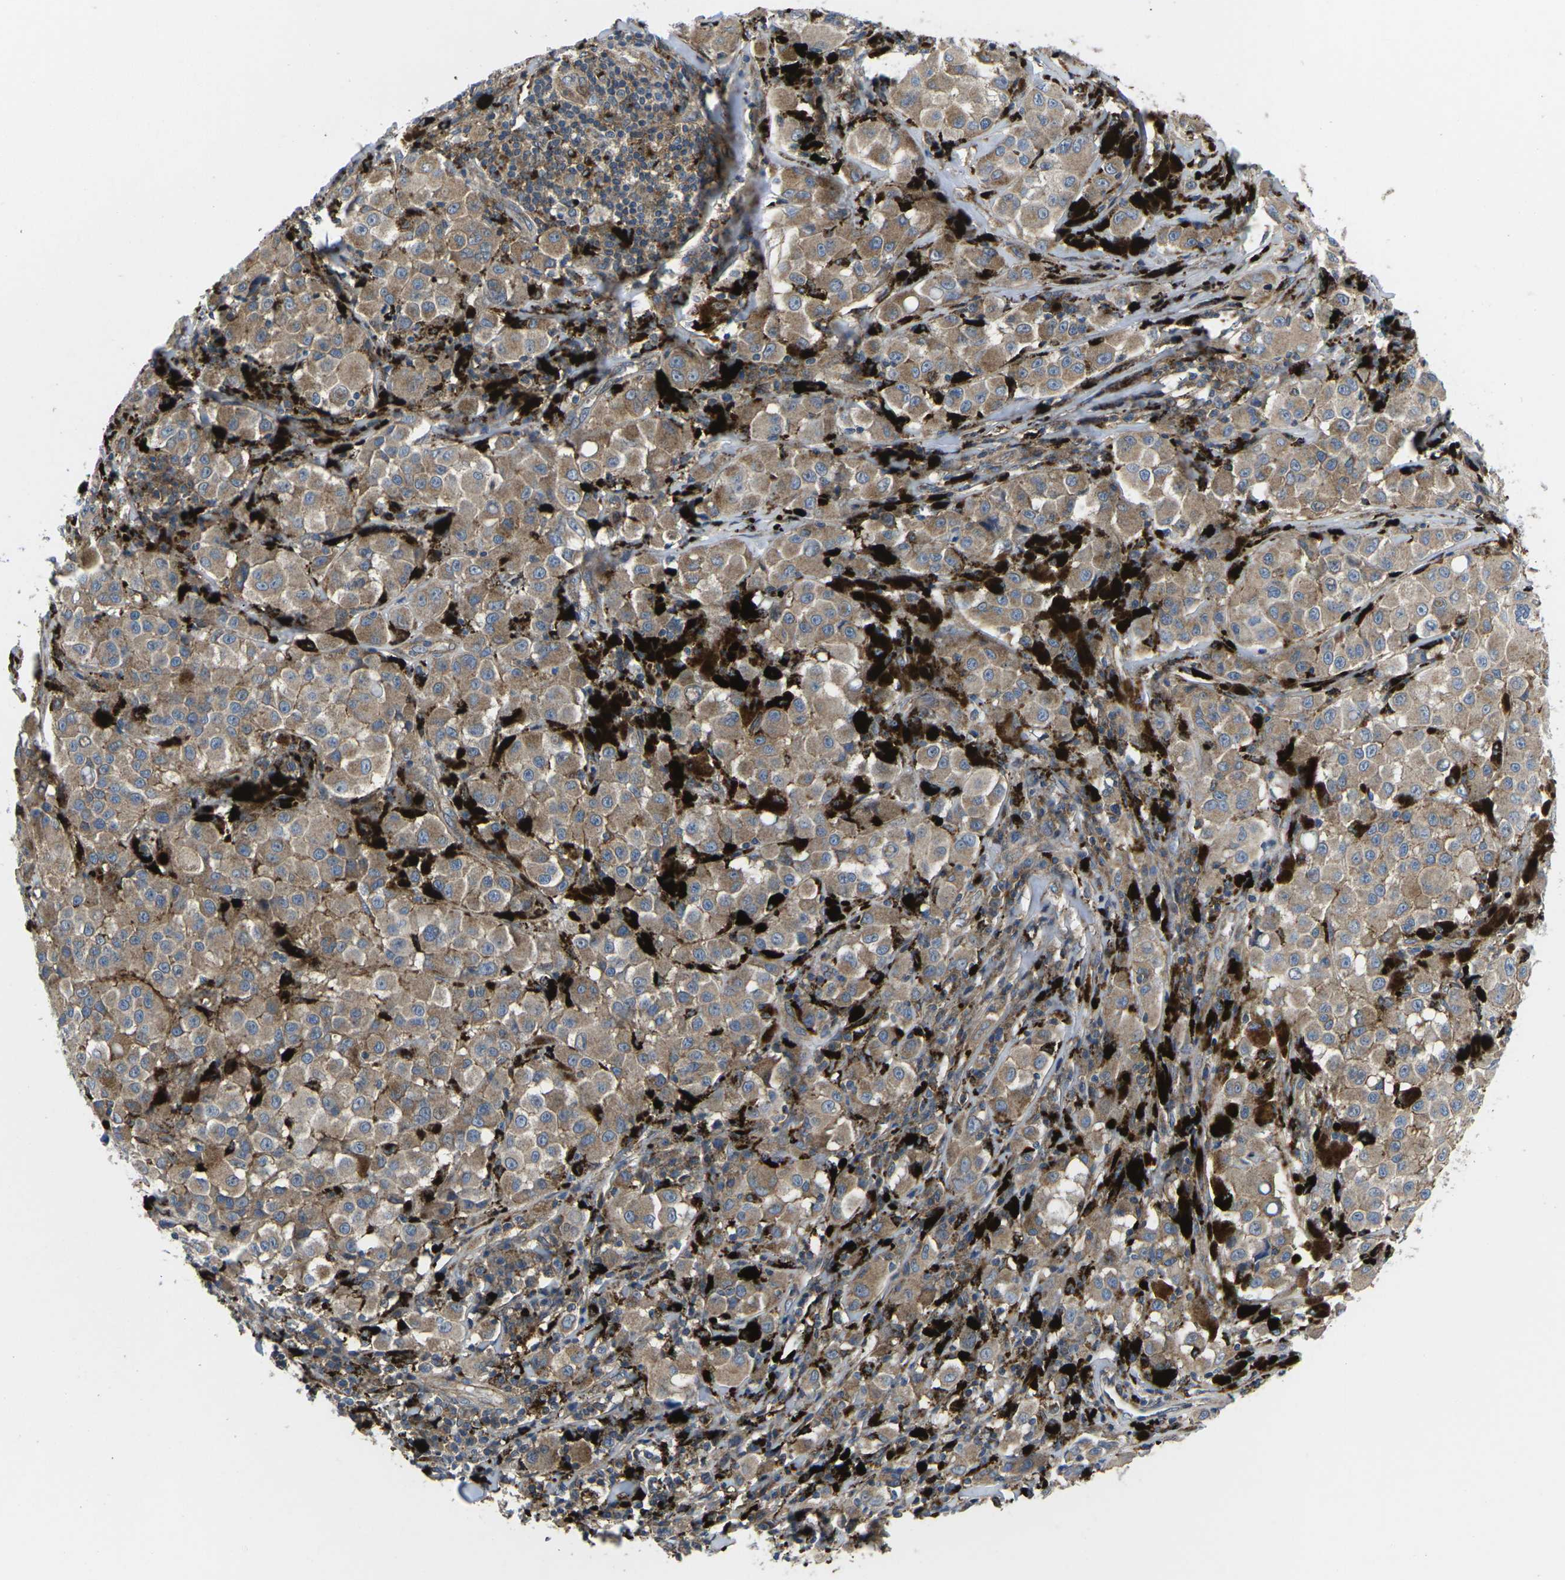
{"staining": {"intensity": "weak", "quantity": ">75%", "location": "cytoplasmic/membranous"}, "tissue": "melanoma", "cell_type": "Tumor cells", "image_type": "cancer", "snomed": [{"axis": "morphology", "description": "Malignant melanoma, NOS"}, {"axis": "topography", "description": "Skin"}], "caption": "Immunohistochemistry (IHC) micrograph of human malignant melanoma stained for a protein (brown), which exhibits low levels of weak cytoplasmic/membranous staining in about >75% of tumor cells.", "gene": "DLG1", "patient": {"sex": "male", "age": 84}}